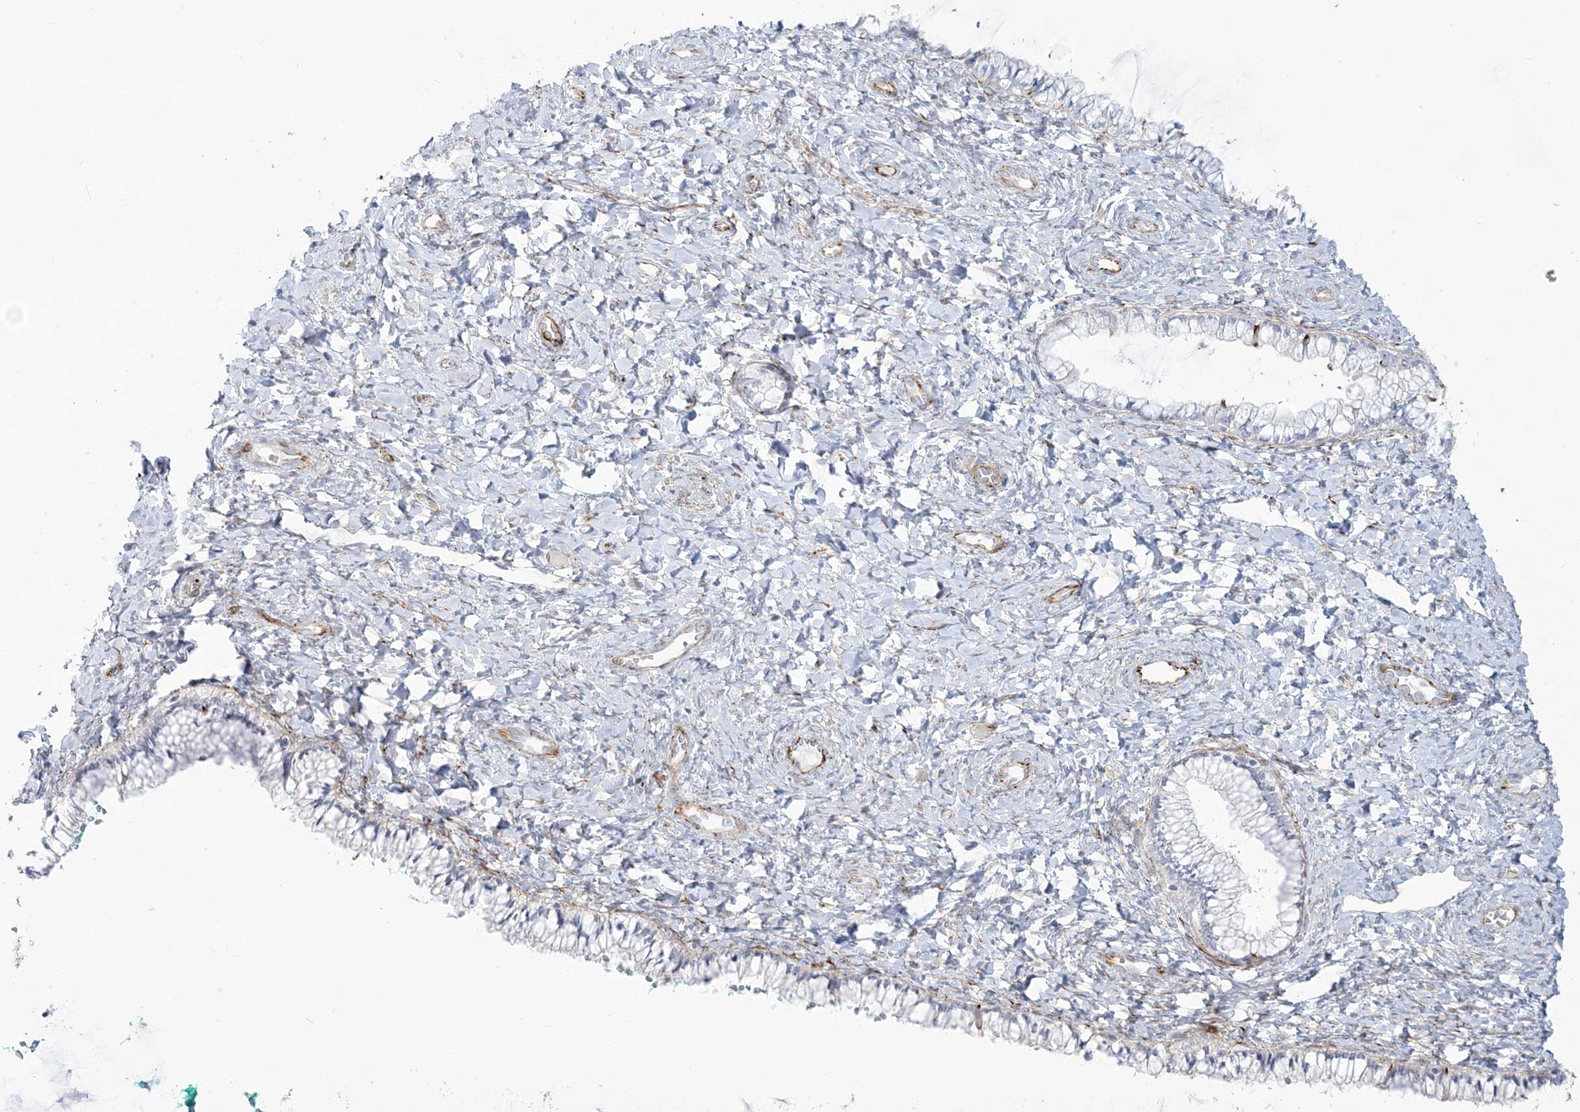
{"staining": {"intensity": "negative", "quantity": "none", "location": "none"}, "tissue": "cervix", "cell_type": "Glandular cells", "image_type": "normal", "snomed": [{"axis": "morphology", "description": "Normal tissue, NOS"}, {"axis": "morphology", "description": "Adenocarcinoma, NOS"}, {"axis": "topography", "description": "Cervix"}], "caption": "The histopathology image exhibits no significant staining in glandular cells of cervix. Nuclei are stained in blue.", "gene": "PPIL6", "patient": {"sex": "female", "age": 29}}